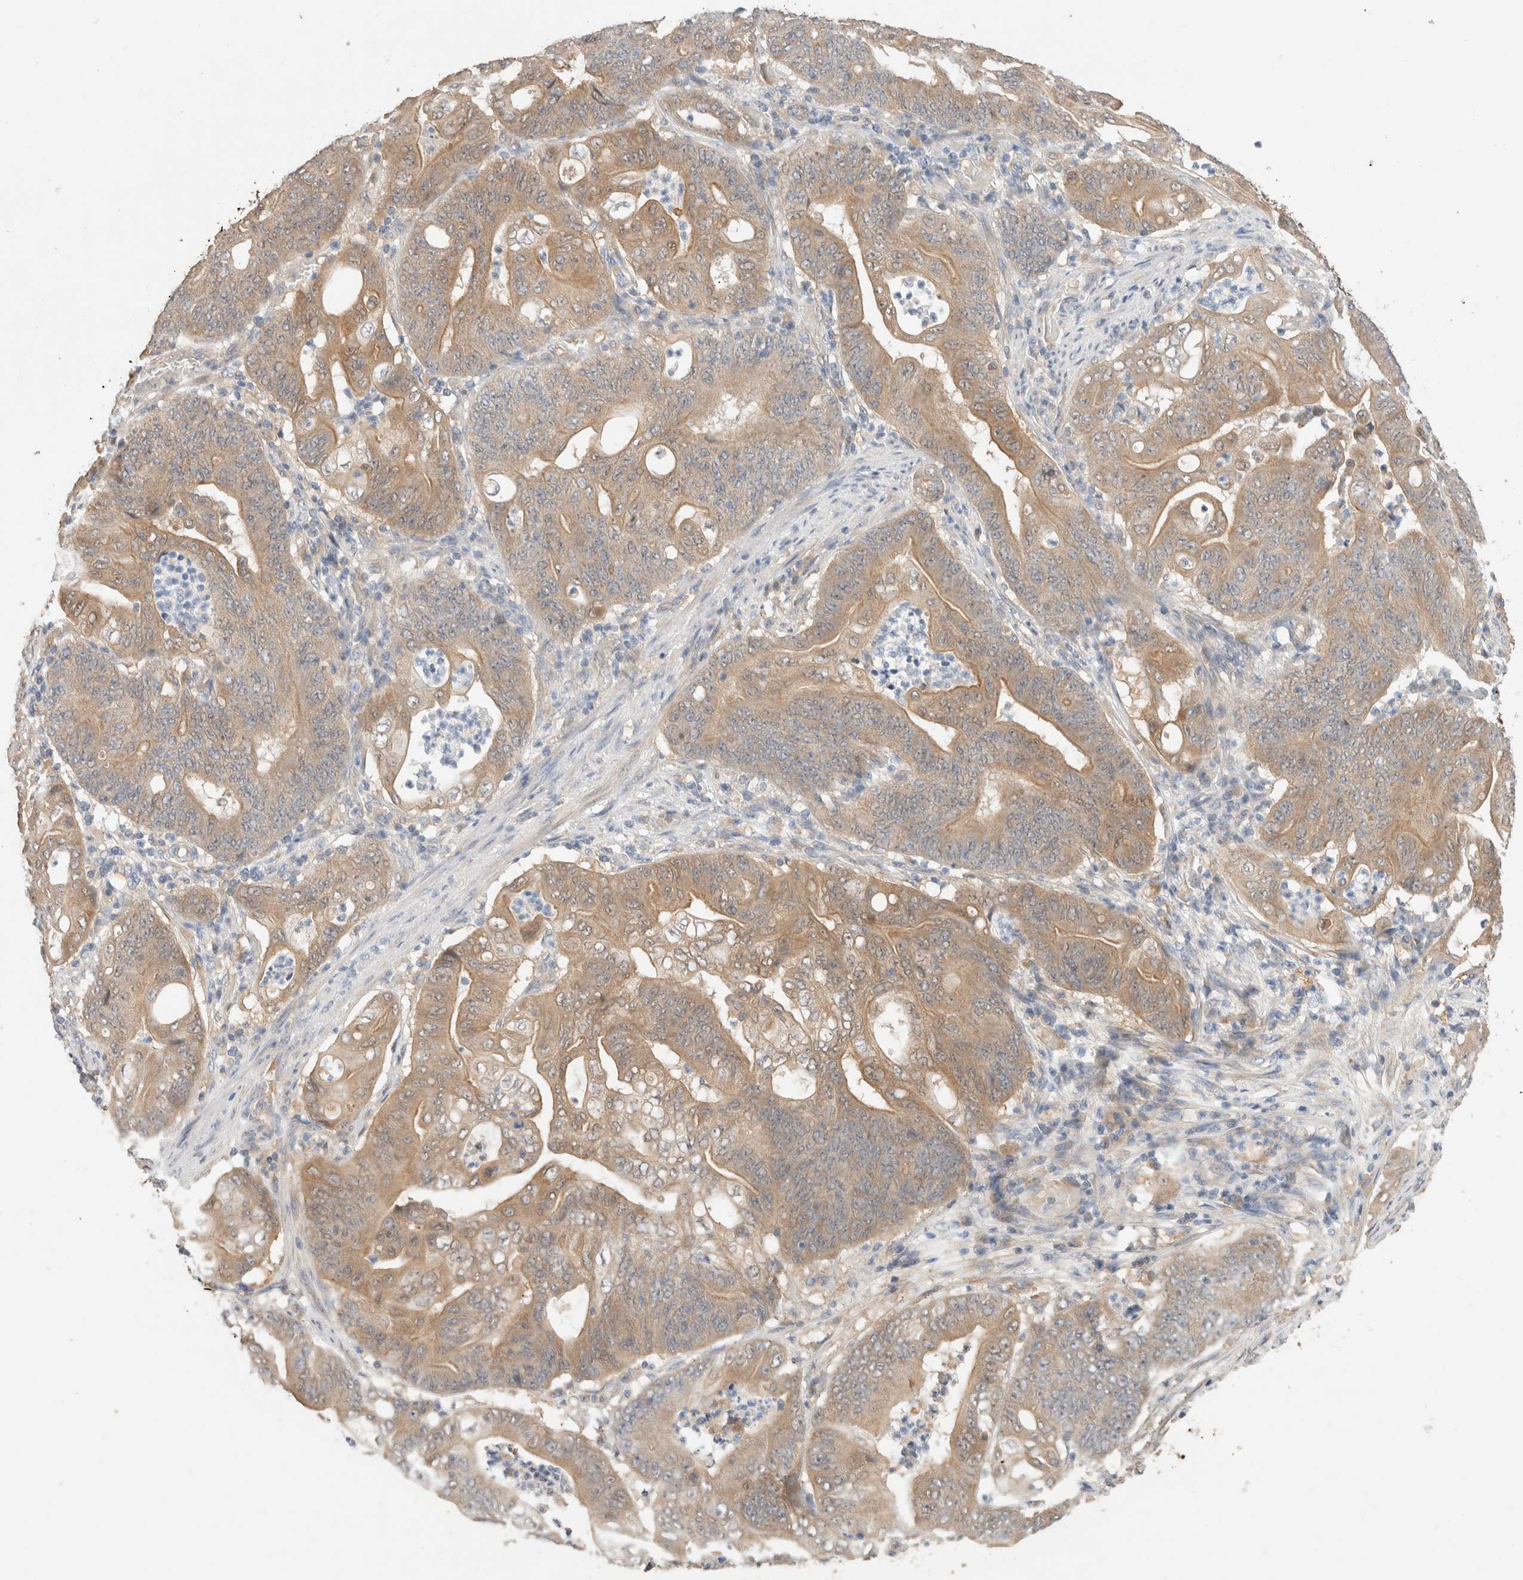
{"staining": {"intensity": "moderate", "quantity": ">75%", "location": "cytoplasmic/membranous"}, "tissue": "stomach cancer", "cell_type": "Tumor cells", "image_type": "cancer", "snomed": [{"axis": "morphology", "description": "Adenocarcinoma, NOS"}, {"axis": "topography", "description": "Stomach"}], "caption": "Protein expression analysis of human stomach cancer reveals moderate cytoplasmic/membranous positivity in approximately >75% of tumor cells. The protein is shown in brown color, while the nuclei are stained blue.", "gene": "CA13", "patient": {"sex": "female", "age": 73}}